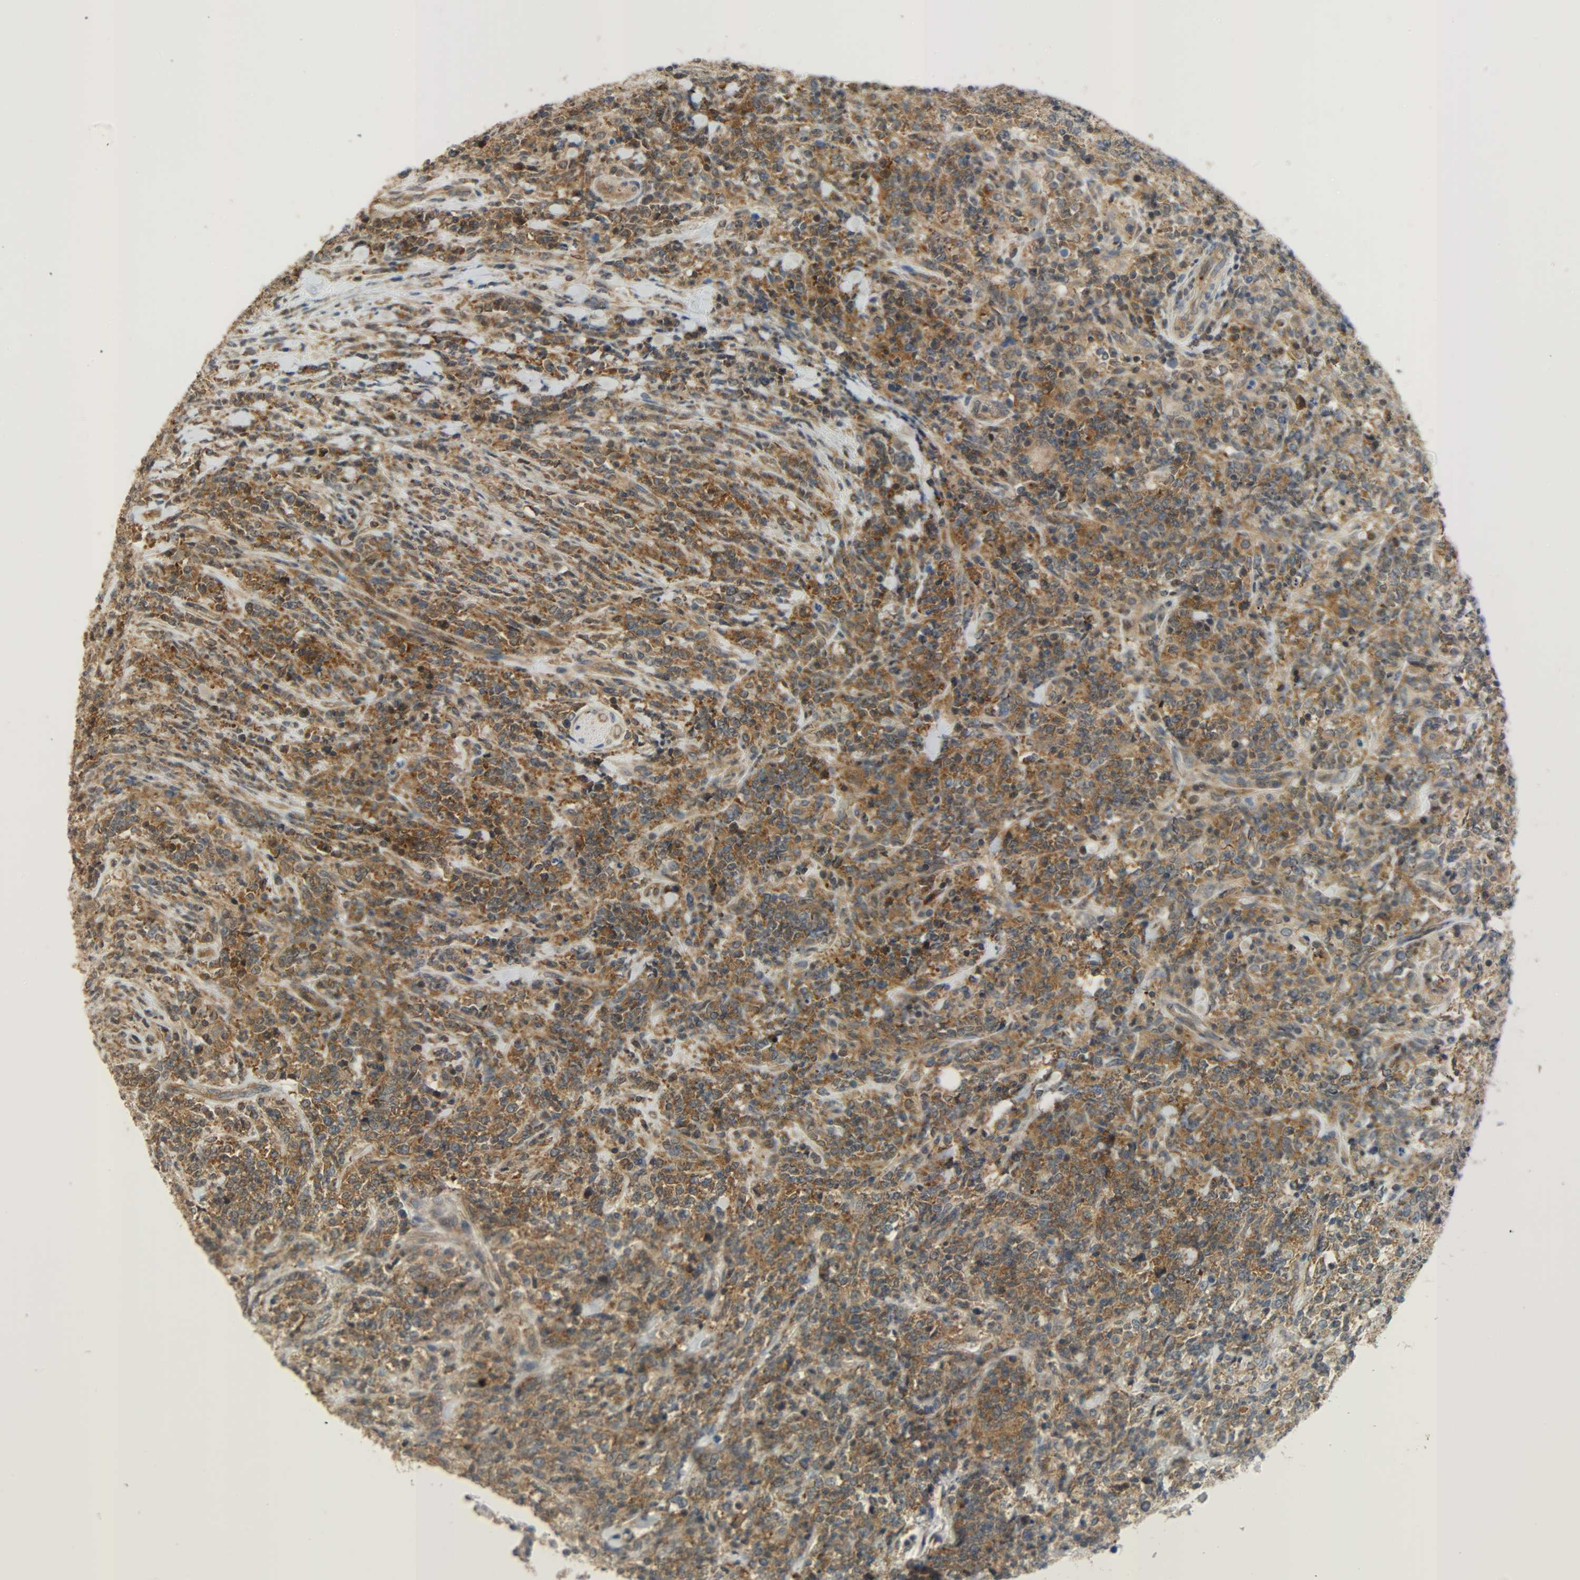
{"staining": {"intensity": "strong", "quantity": ">75%", "location": "cytoplasmic/membranous"}, "tissue": "lymphoma", "cell_type": "Tumor cells", "image_type": "cancer", "snomed": [{"axis": "morphology", "description": "Malignant lymphoma, non-Hodgkin's type, High grade"}, {"axis": "topography", "description": "Soft tissue"}], "caption": "Tumor cells exhibit strong cytoplasmic/membranous expression in approximately >75% of cells in lymphoma.", "gene": "GIT2", "patient": {"sex": "male", "age": 18}}